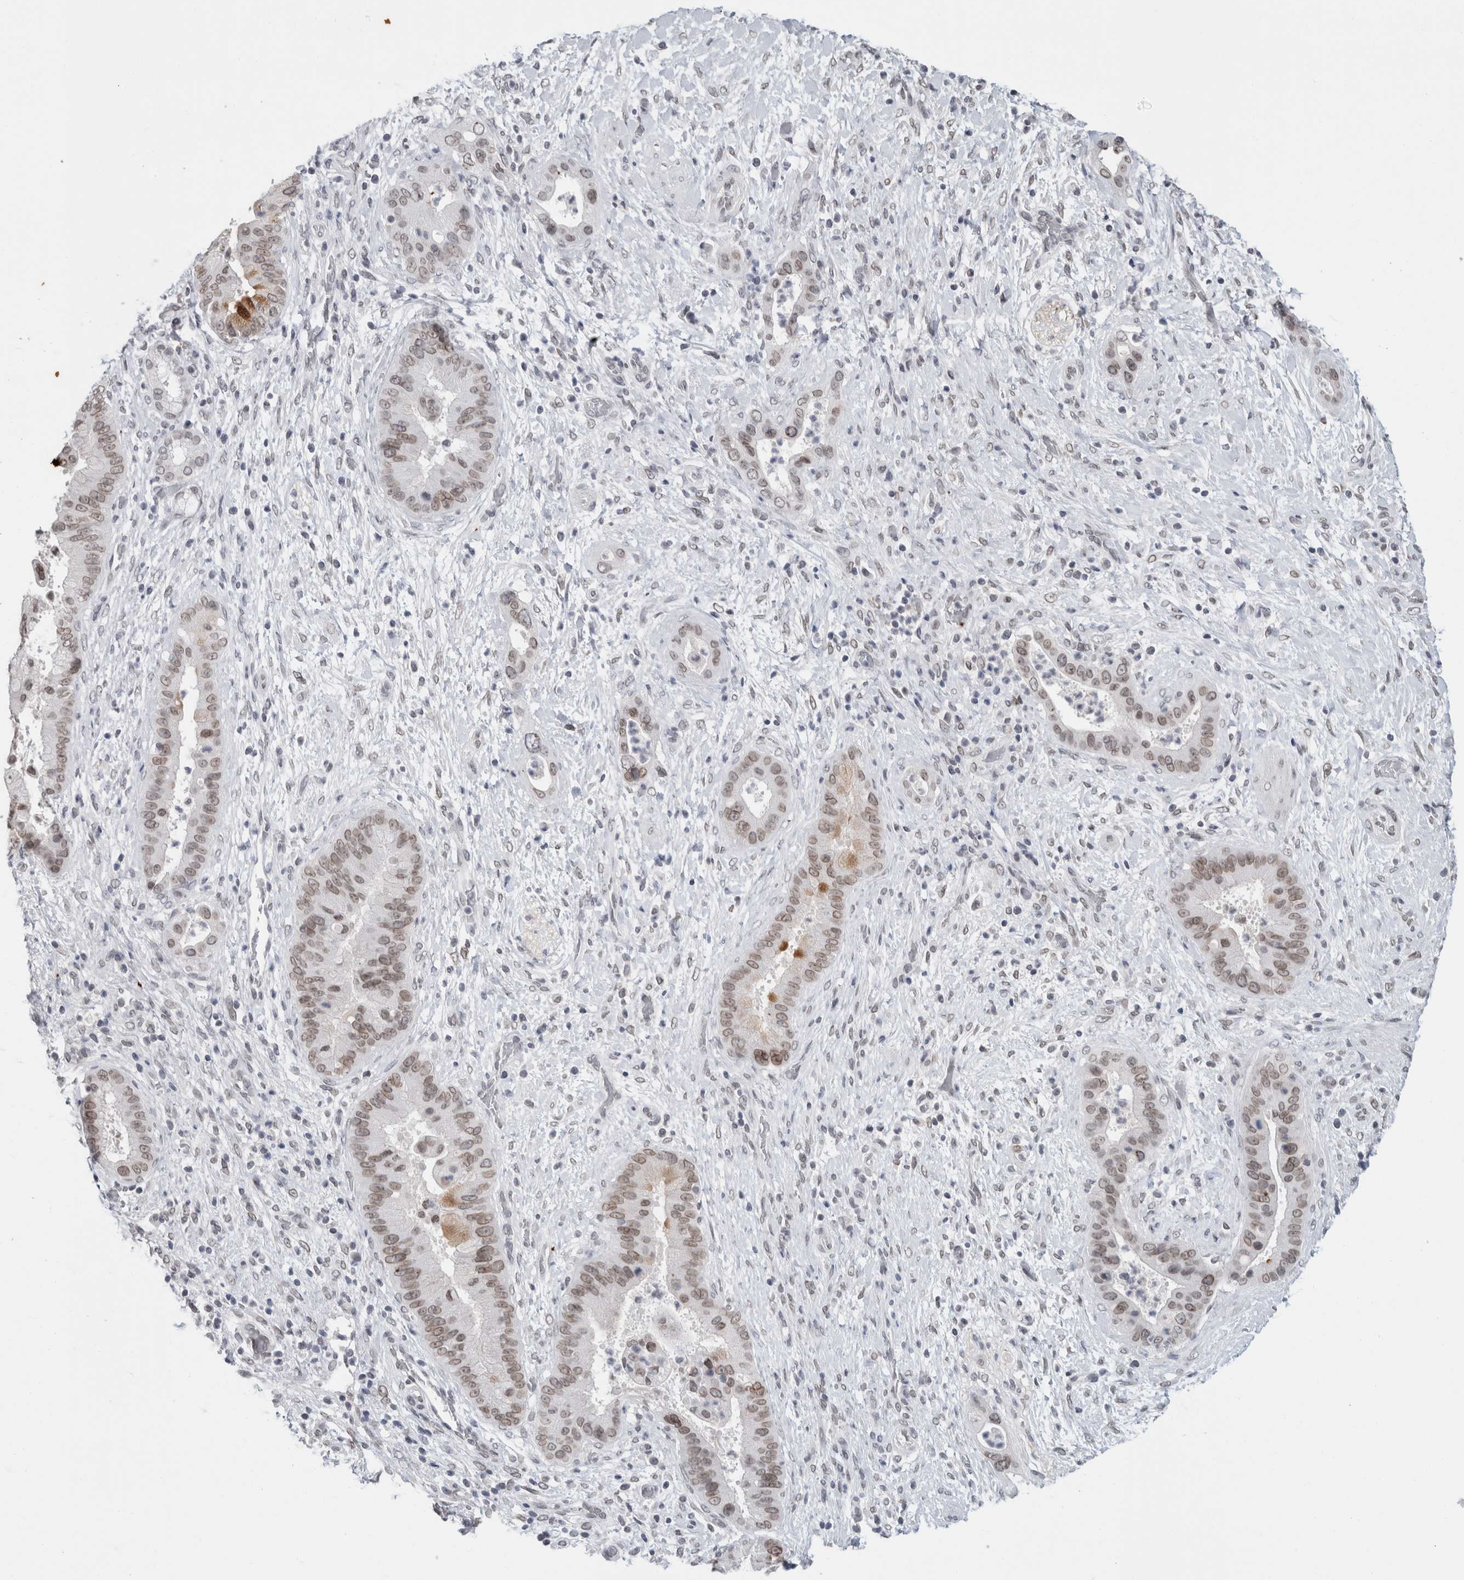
{"staining": {"intensity": "weak", "quantity": ">75%", "location": "cytoplasmic/membranous,nuclear"}, "tissue": "liver cancer", "cell_type": "Tumor cells", "image_type": "cancer", "snomed": [{"axis": "morphology", "description": "Cholangiocarcinoma"}, {"axis": "topography", "description": "Liver"}], "caption": "Brown immunohistochemical staining in cholangiocarcinoma (liver) exhibits weak cytoplasmic/membranous and nuclear expression in about >75% of tumor cells. (Brightfield microscopy of DAB IHC at high magnification).", "gene": "ZNF770", "patient": {"sex": "female", "age": 54}}